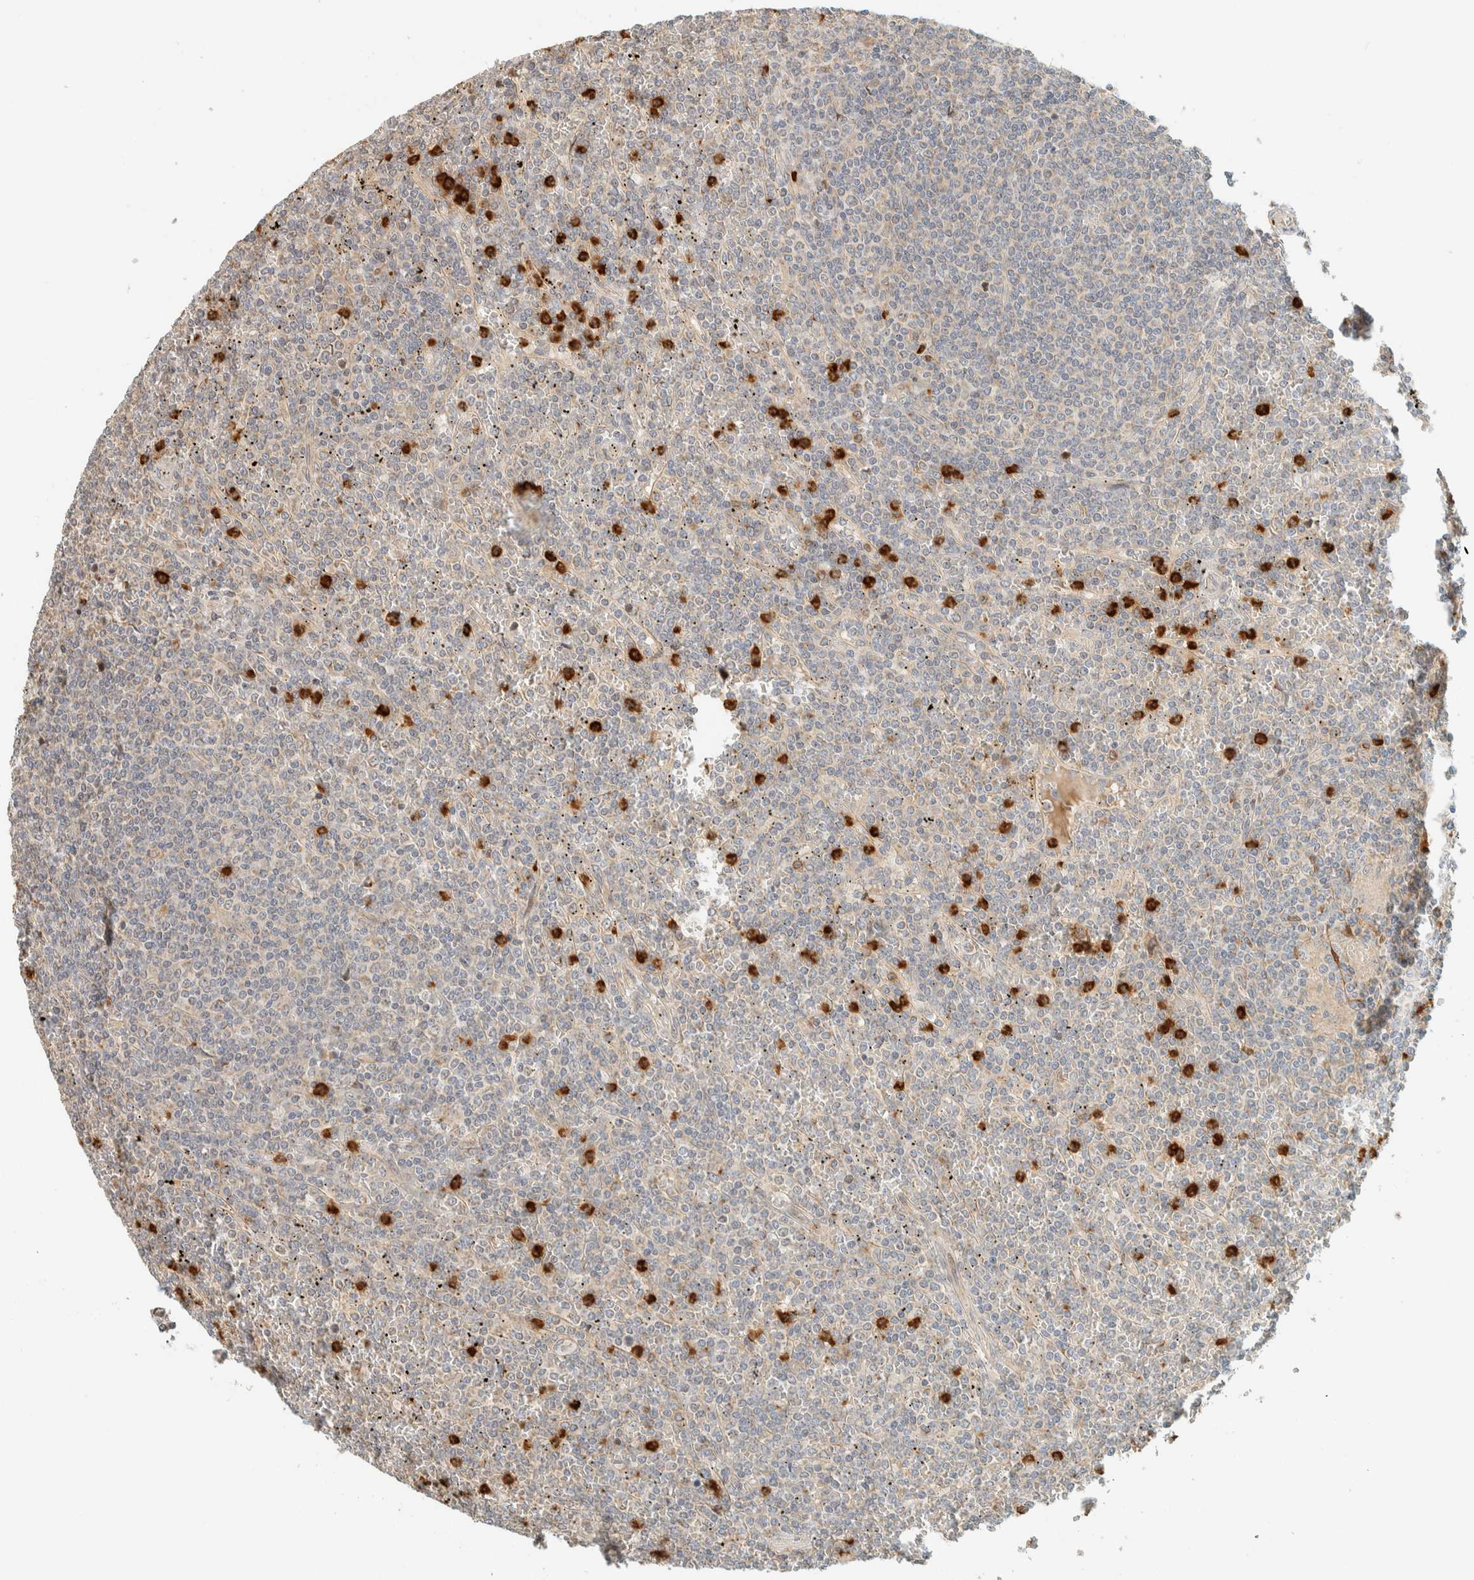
{"staining": {"intensity": "negative", "quantity": "none", "location": "none"}, "tissue": "lymphoma", "cell_type": "Tumor cells", "image_type": "cancer", "snomed": [{"axis": "morphology", "description": "Malignant lymphoma, non-Hodgkin's type, Low grade"}, {"axis": "topography", "description": "Spleen"}], "caption": "The IHC micrograph has no significant expression in tumor cells of malignant lymphoma, non-Hodgkin's type (low-grade) tissue.", "gene": "CCDC171", "patient": {"sex": "female", "age": 19}}